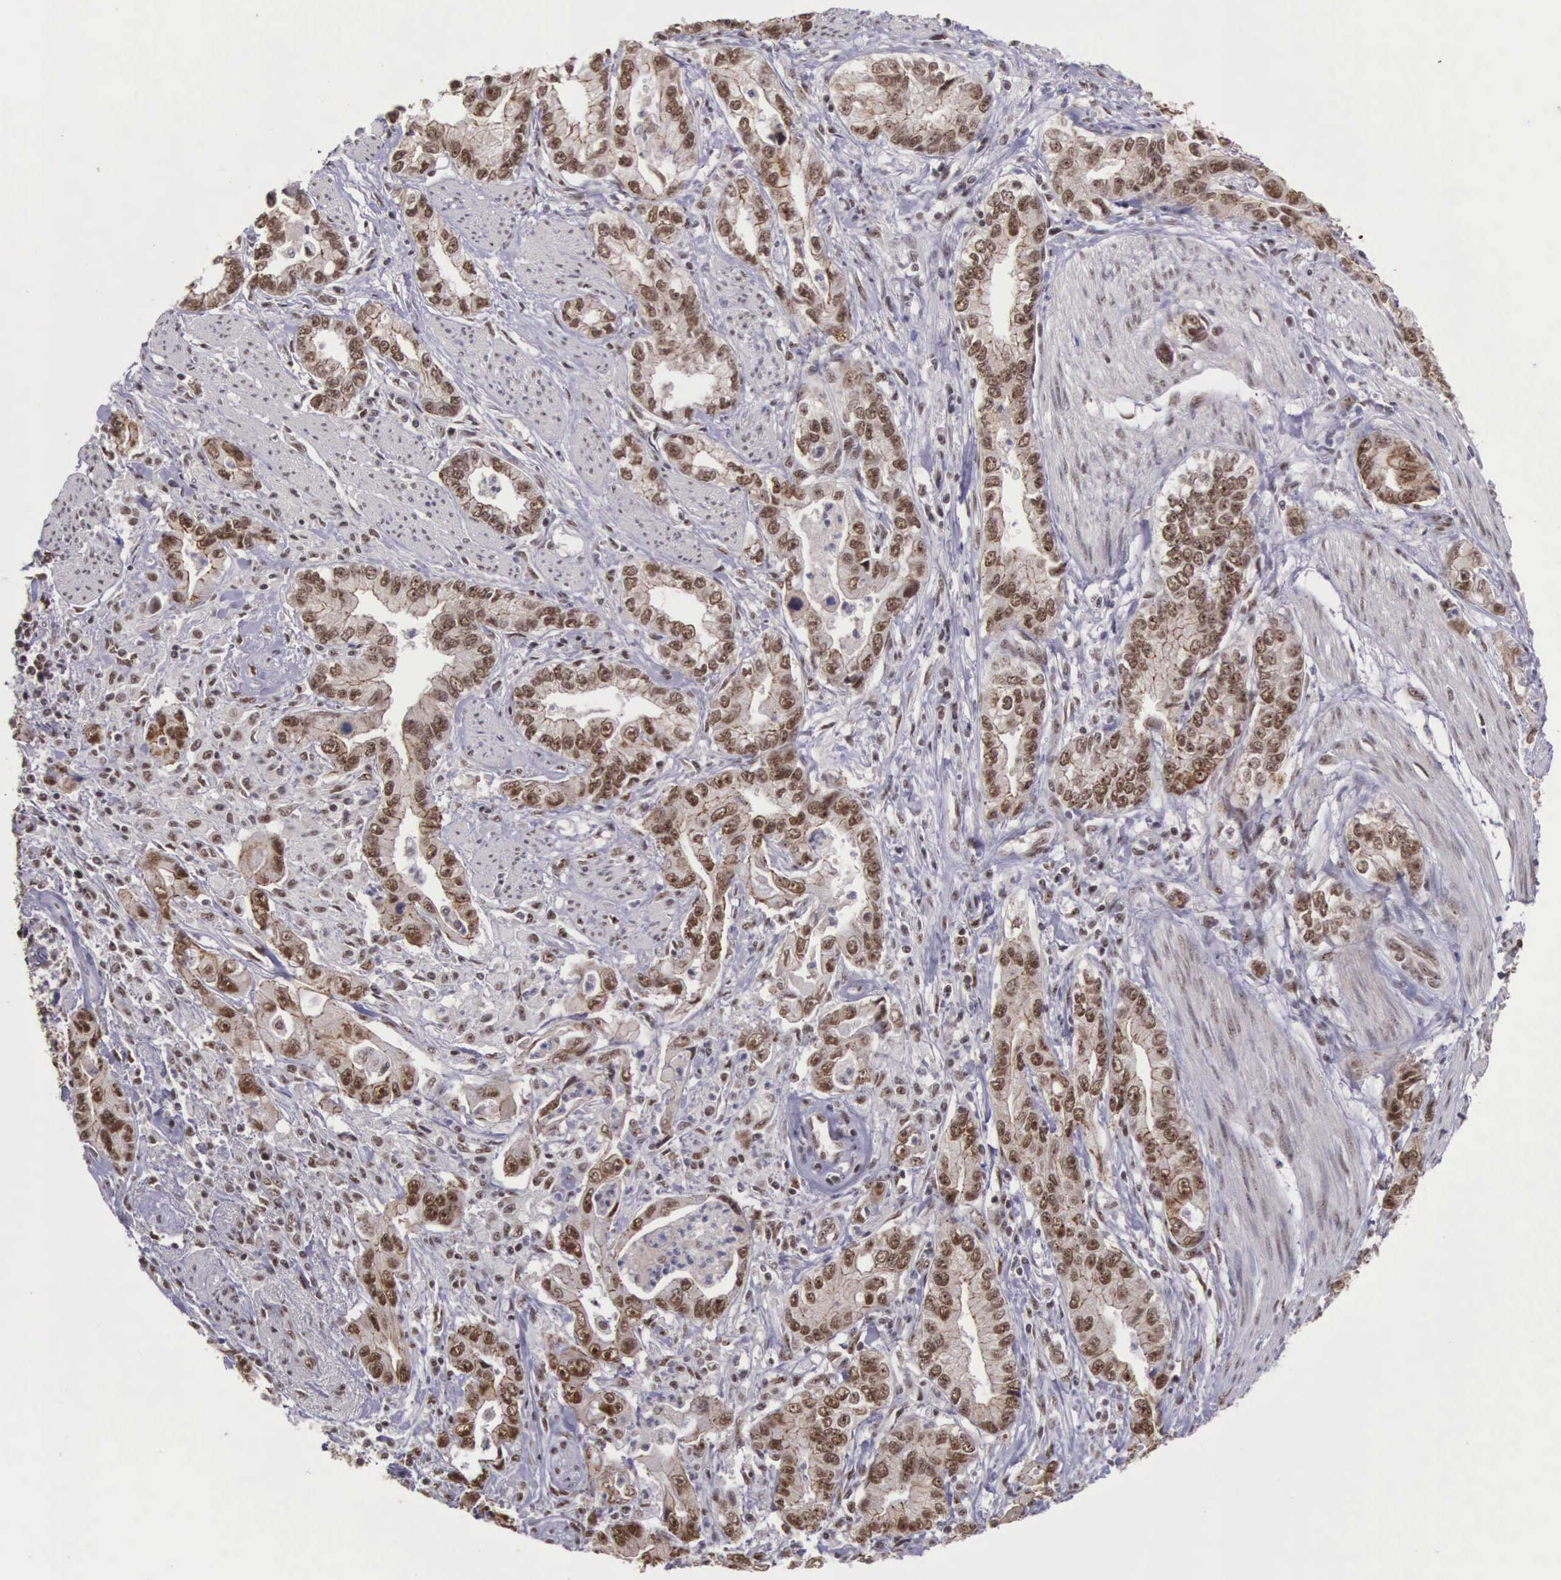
{"staining": {"intensity": "moderate", "quantity": ">75%", "location": "nuclear"}, "tissue": "stomach cancer", "cell_type": "Tumor cells", "image_type": "cancer", "snomed": [{"axis": "morphology", "description": "Adenocarcinoma, NOS"}, {"axis": "topography", "description": "Pancreas"}, {"axis": "topography", "description": "Stomach, upper"}], "caption": "Brown immunohistochemical staining in stomach adenocarcinoma demonstrates moderate nuclear staining in approximately >75% of tumor cells.", "gene": "POLR2F", "patient": {"sex": "male", "age": 77}}